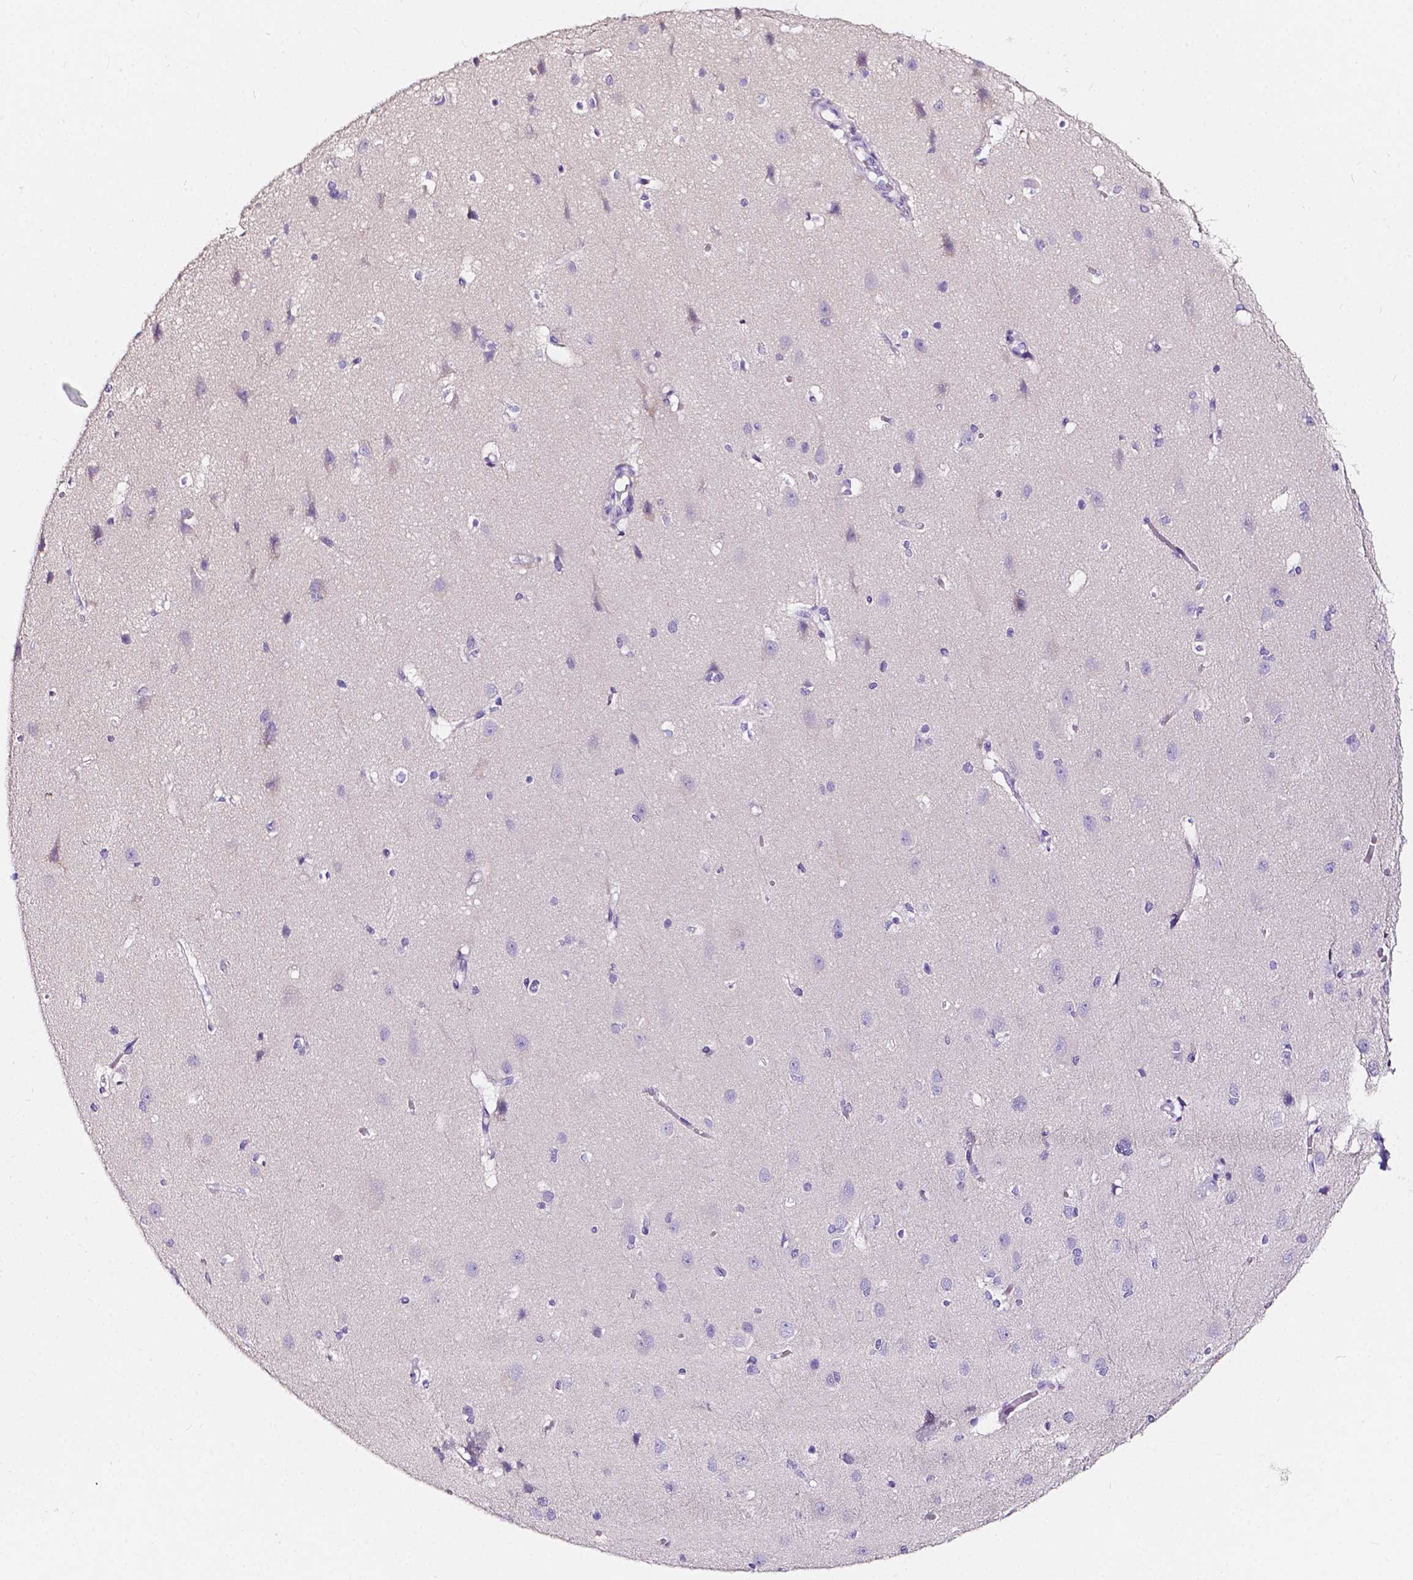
{"staining": {"intensity": "negative", "quantity": "none", "location": "none"}, "tissue": "cerebral cortex", "cell_type": "Endothelial cells", "image_type": "normal", "snomed": [{"axis": "morphology", "description": "Normal tissue, NOS"}, {"axis": "topography", "description": "Cerebral cortex"}], "caption": "A high-resolution micrograph shows immunohistochemistry staining of benign cerebral cortex, which exhibits no significant expression in endothelial cells.", "gene": "CLSTN2", "patient": {"sex": "male", "age": 37}}